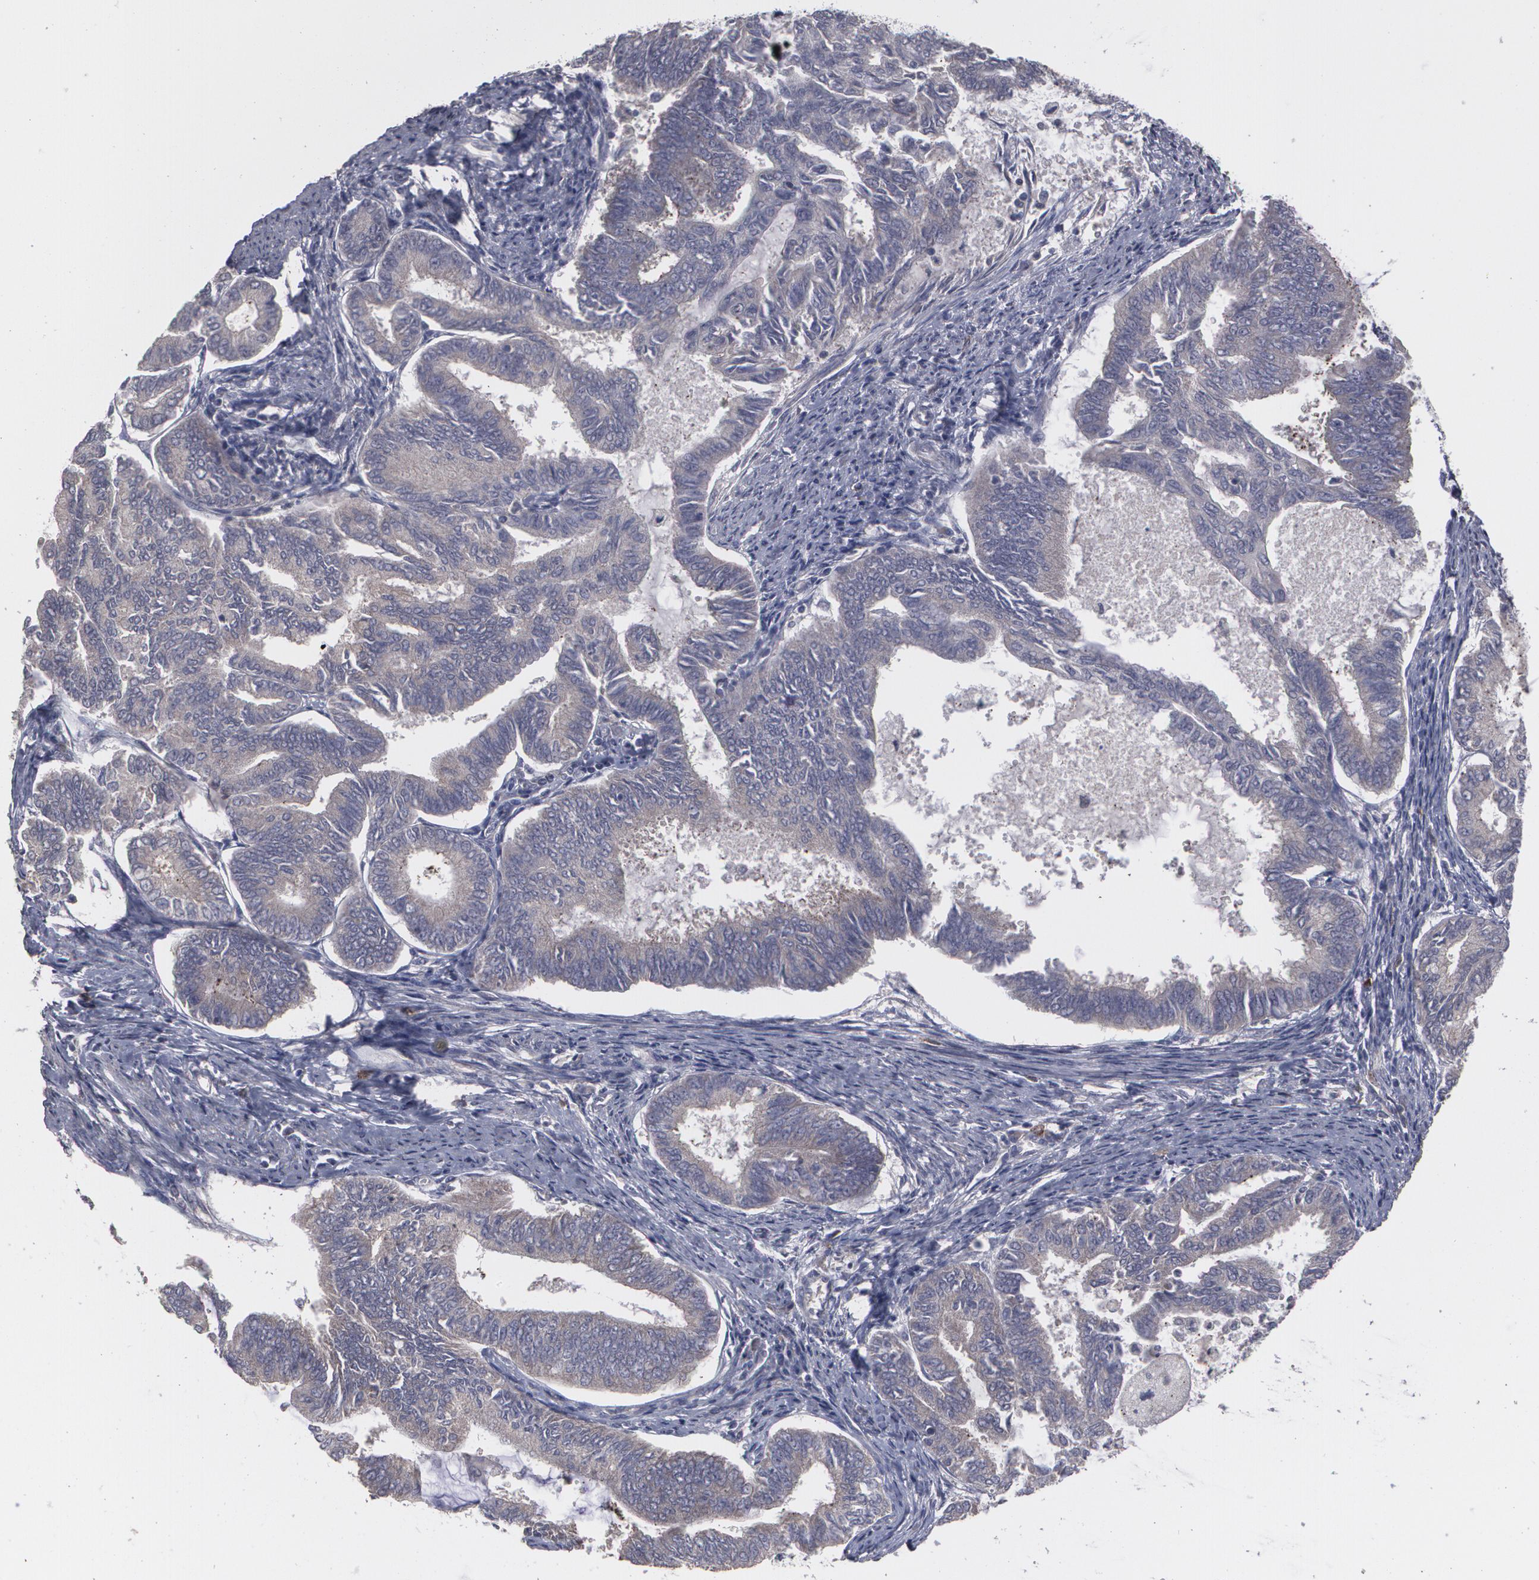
{"staining": {"intensity": "moderate", "quantity": ">75%", "location": "cytoplasmic/membranous"}, "tissue": "endometrial cancer", "cell_type": "Tumor cells", "image_type": "cancer", "snomed": [{"axis": "morphology", "description": "Adenocarcinoma, NOS"}, {"axis": "topography", "description": "Endometrium"}], "caption": "About >75% of tumor cells in human endometrial cancer display moderate cytoplasmic/membranous protein staining as visualized by brown immunohistochemical staining.", "gene": "ARF6", "patient": {"sex": "female", "age": 86}}